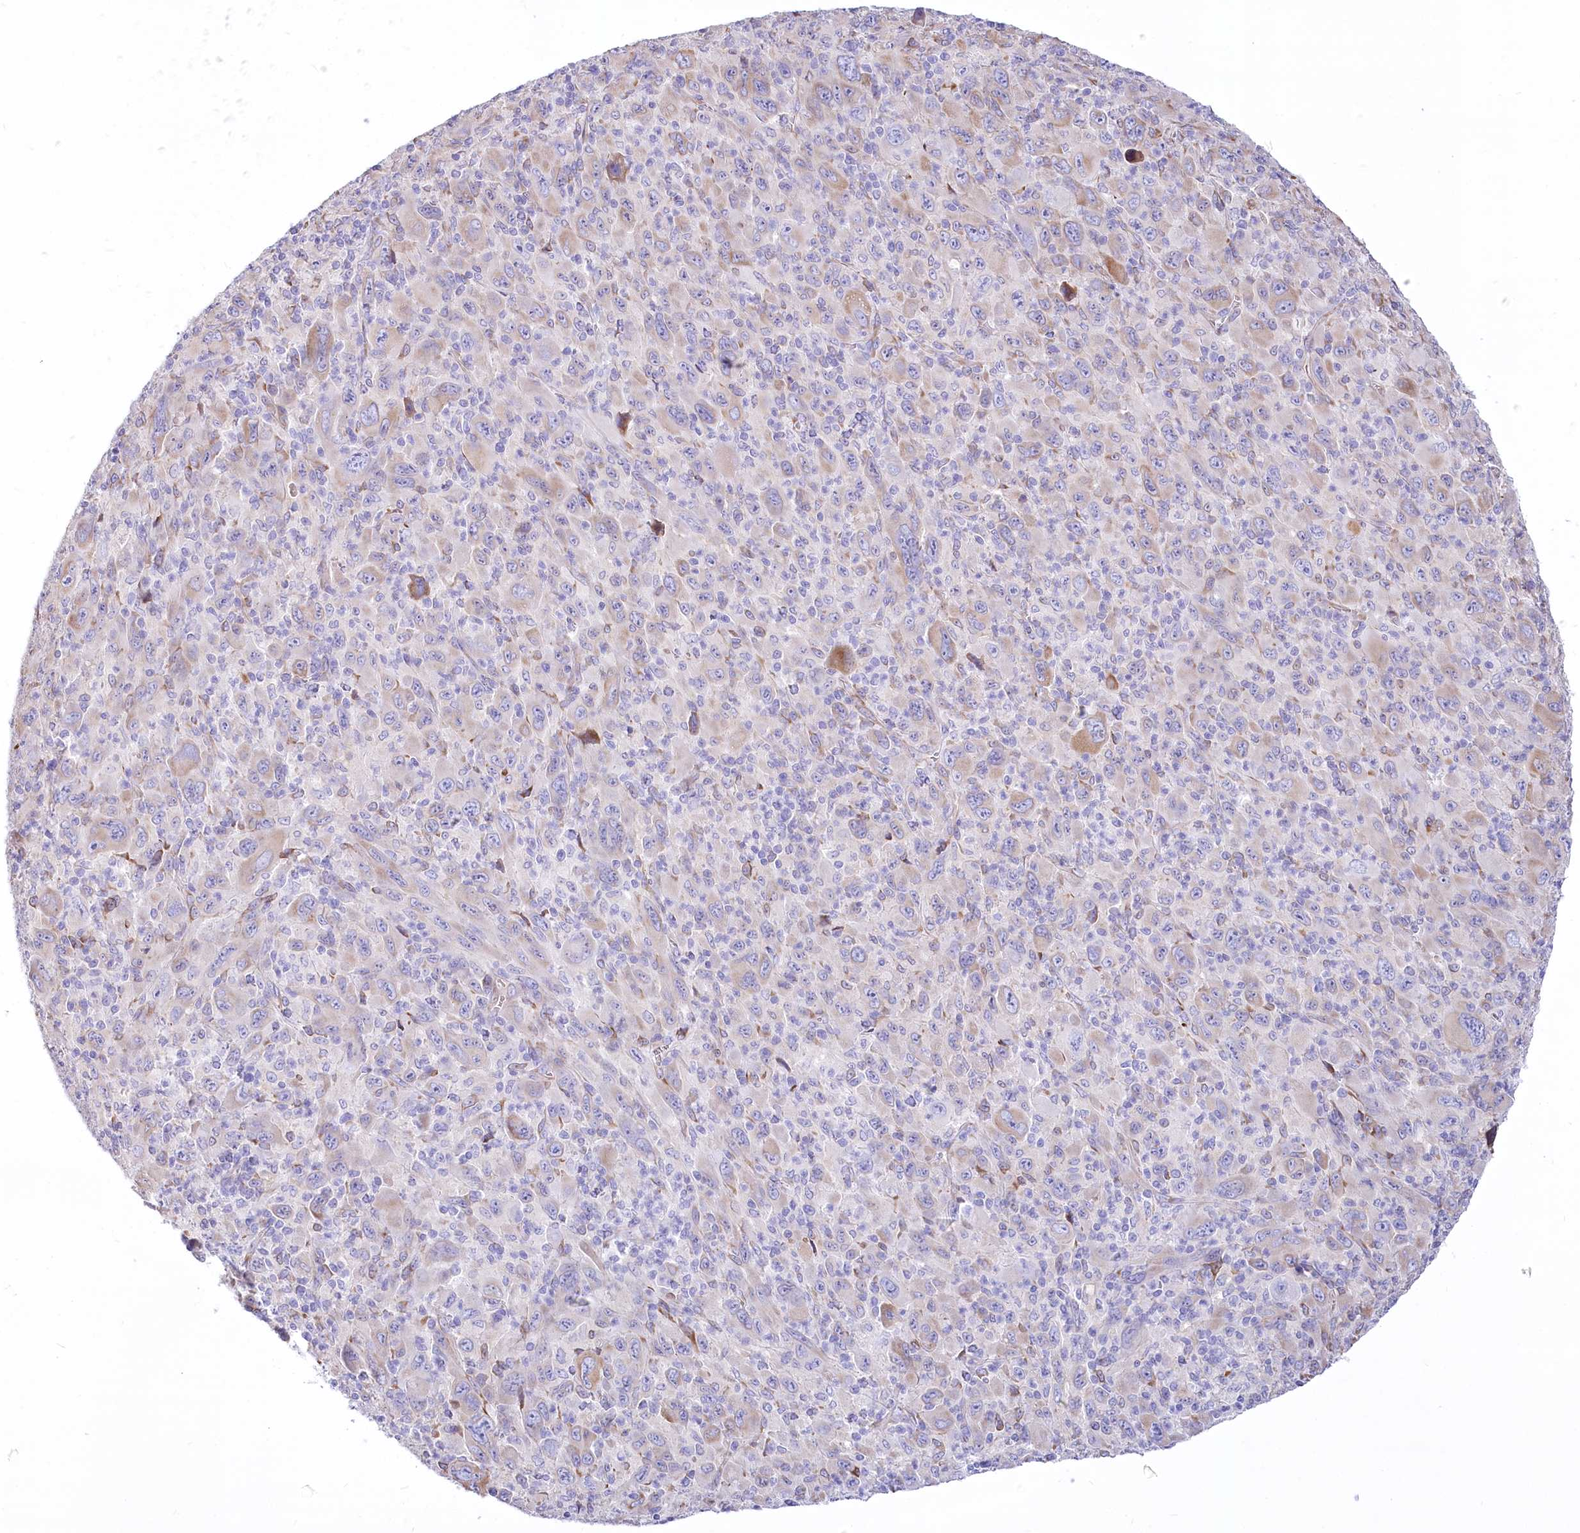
{"staining": {"intensity": "moderate", "quantity": "<25%", "location": "cytoplasmic/membranous"}, "tissue": "melanoma", "cell_type": "Tumor cells", "image_type": "cancer", "snomed": [{"axis": "morphology", "description": "Malignant melanoma, Metastatic site"}, {"axis": "topography", "description": "Skin"}], "caption": "Immunohistochemical staining of malignant melanoma (metastatic site) demonstrates moderate cytoplasmic/membranous protein expression in about <25% of tumor cells. Using DAB (3,3'-diaminobenzidine) (brown) and hematoxylin (blue) stains, captured at high magnification using brightfield microscopy.", "gene": "STT3B", "patient": {"sex": "female", "age": 56}}